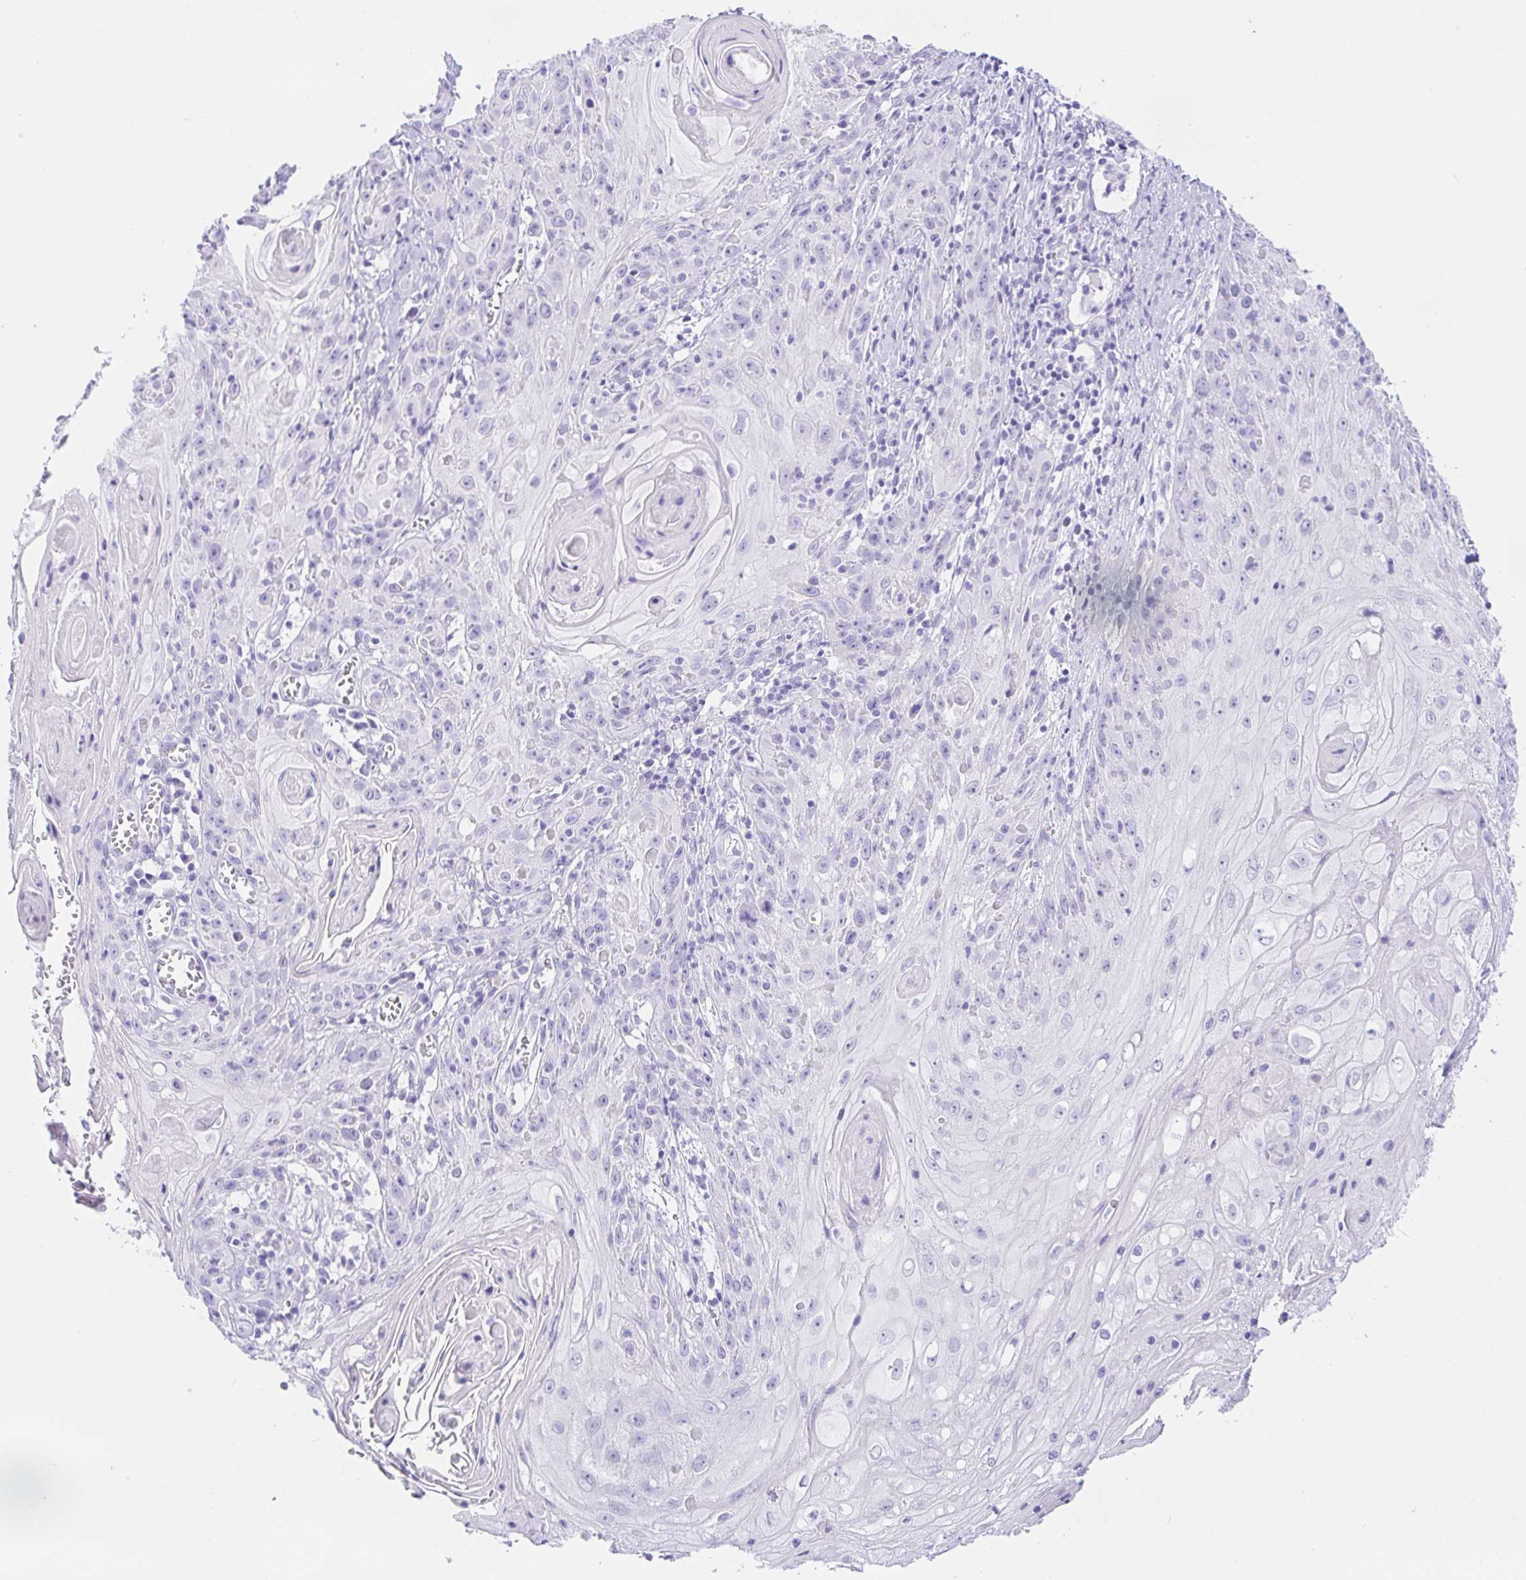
{"staining": {"intensity": "negative", "quantity": "none", "location": "none"}, "tissue": "skin cancer", "cell_type": "Tumor cells", "image_type": "cancer", "snomed": [{"axis": "morphology", "description": "Squamous cell carcinoma, NOS"}, {"axis": "topography", "description": "Skin"}, {"axis": "topography", "description": "Vulva"}], "caption": "There is no significant positivity in tumor cells of skin cancer.", "gene": "PAX8", "patient": {"sex": "female", "age": 76}}